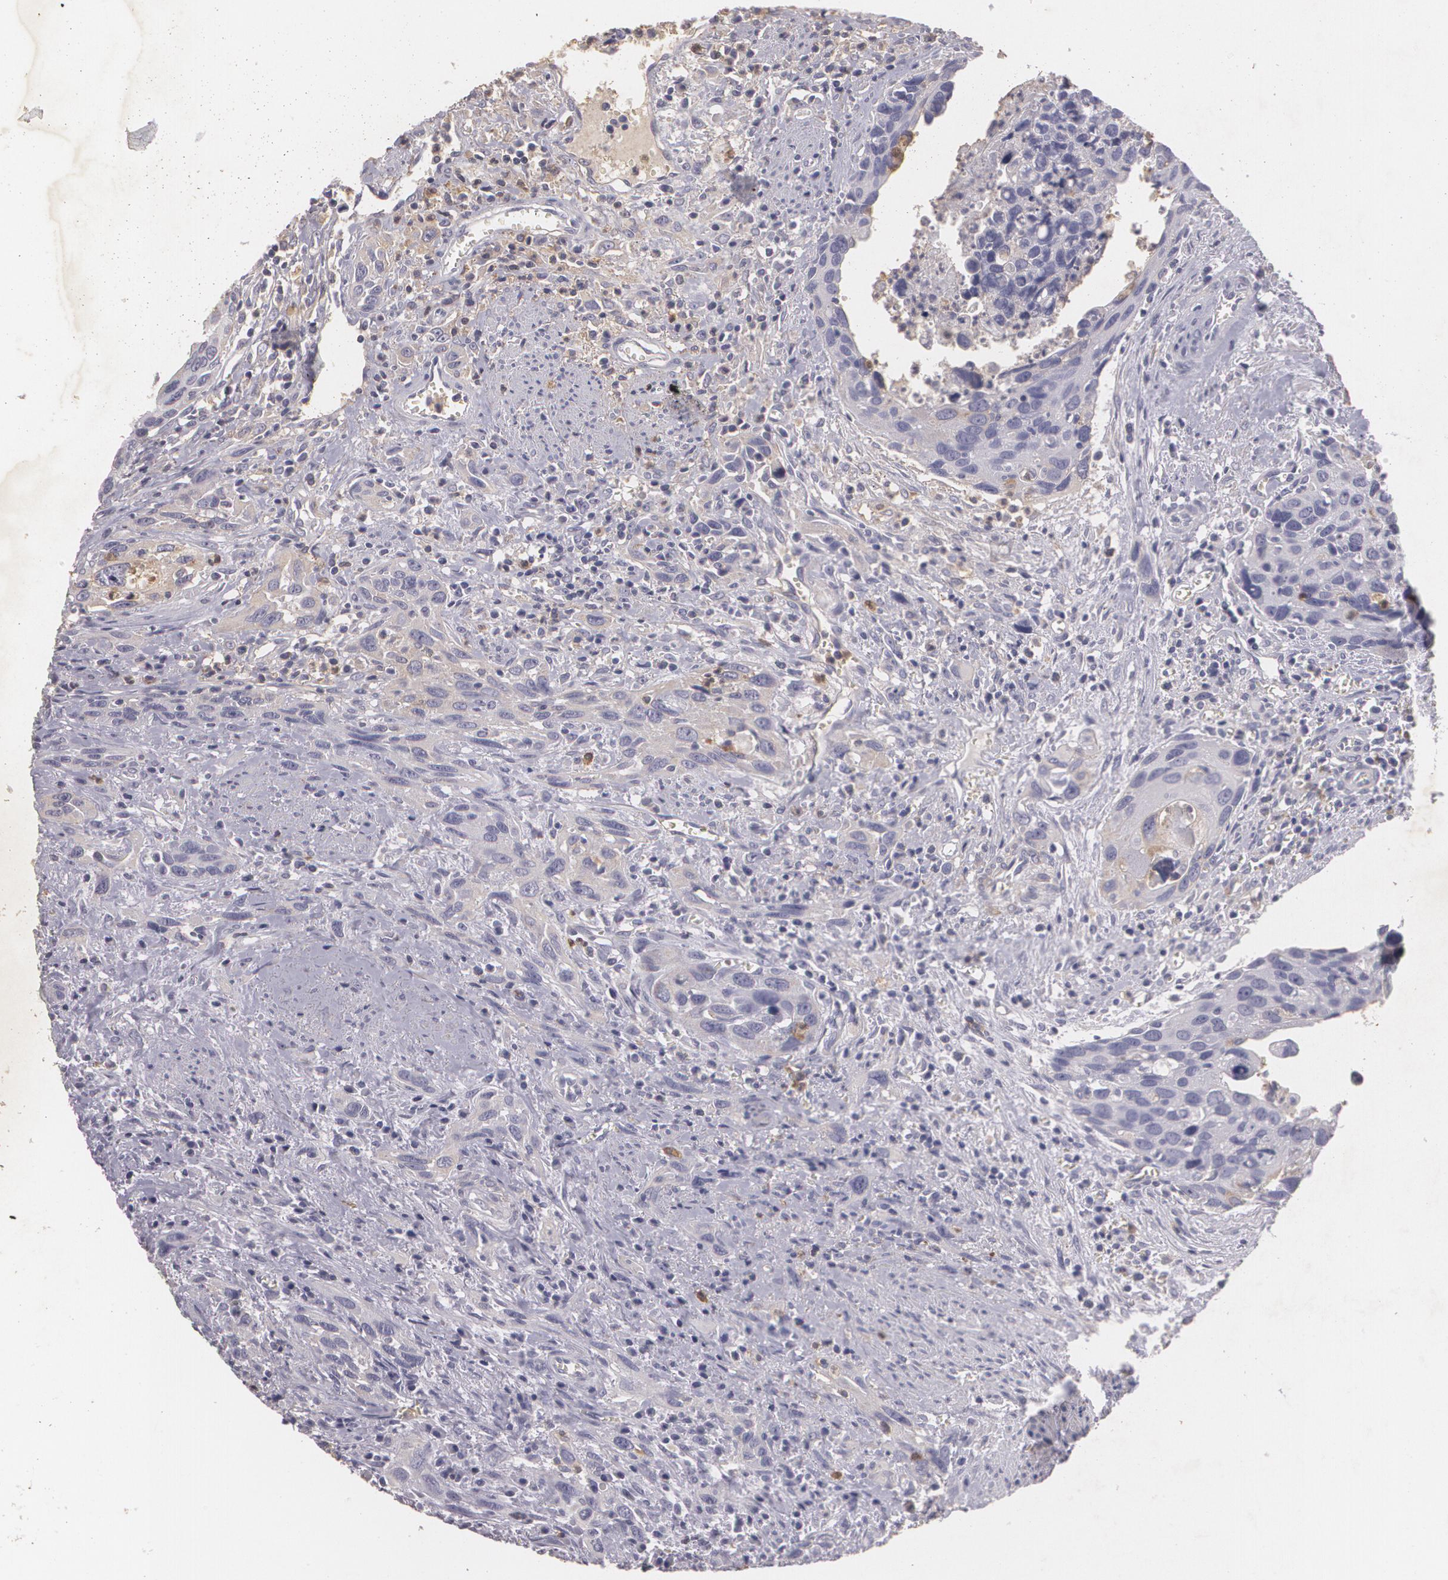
{"staining": {"intensity": "weak", "quantity": "25%-75%", "location": "cytoplasmic/membranous"}, "tissue": "urothelial cancer", "cell_type": "Tumor cells", "image_type": "cancer", "snomed": [{"axis": "morphology", "description": "Urothelial carcinoma, High grade"}, {"axis": "topography", "description": "Urinary bladder"}], "caption": "Weak cytoplasmic/membranous expression is present in about 25%-75% of tumor cells in high-grade urothelial carcinoma.", "gene": "KCNA4", "patient": {"sex": "male", "age": 71}}